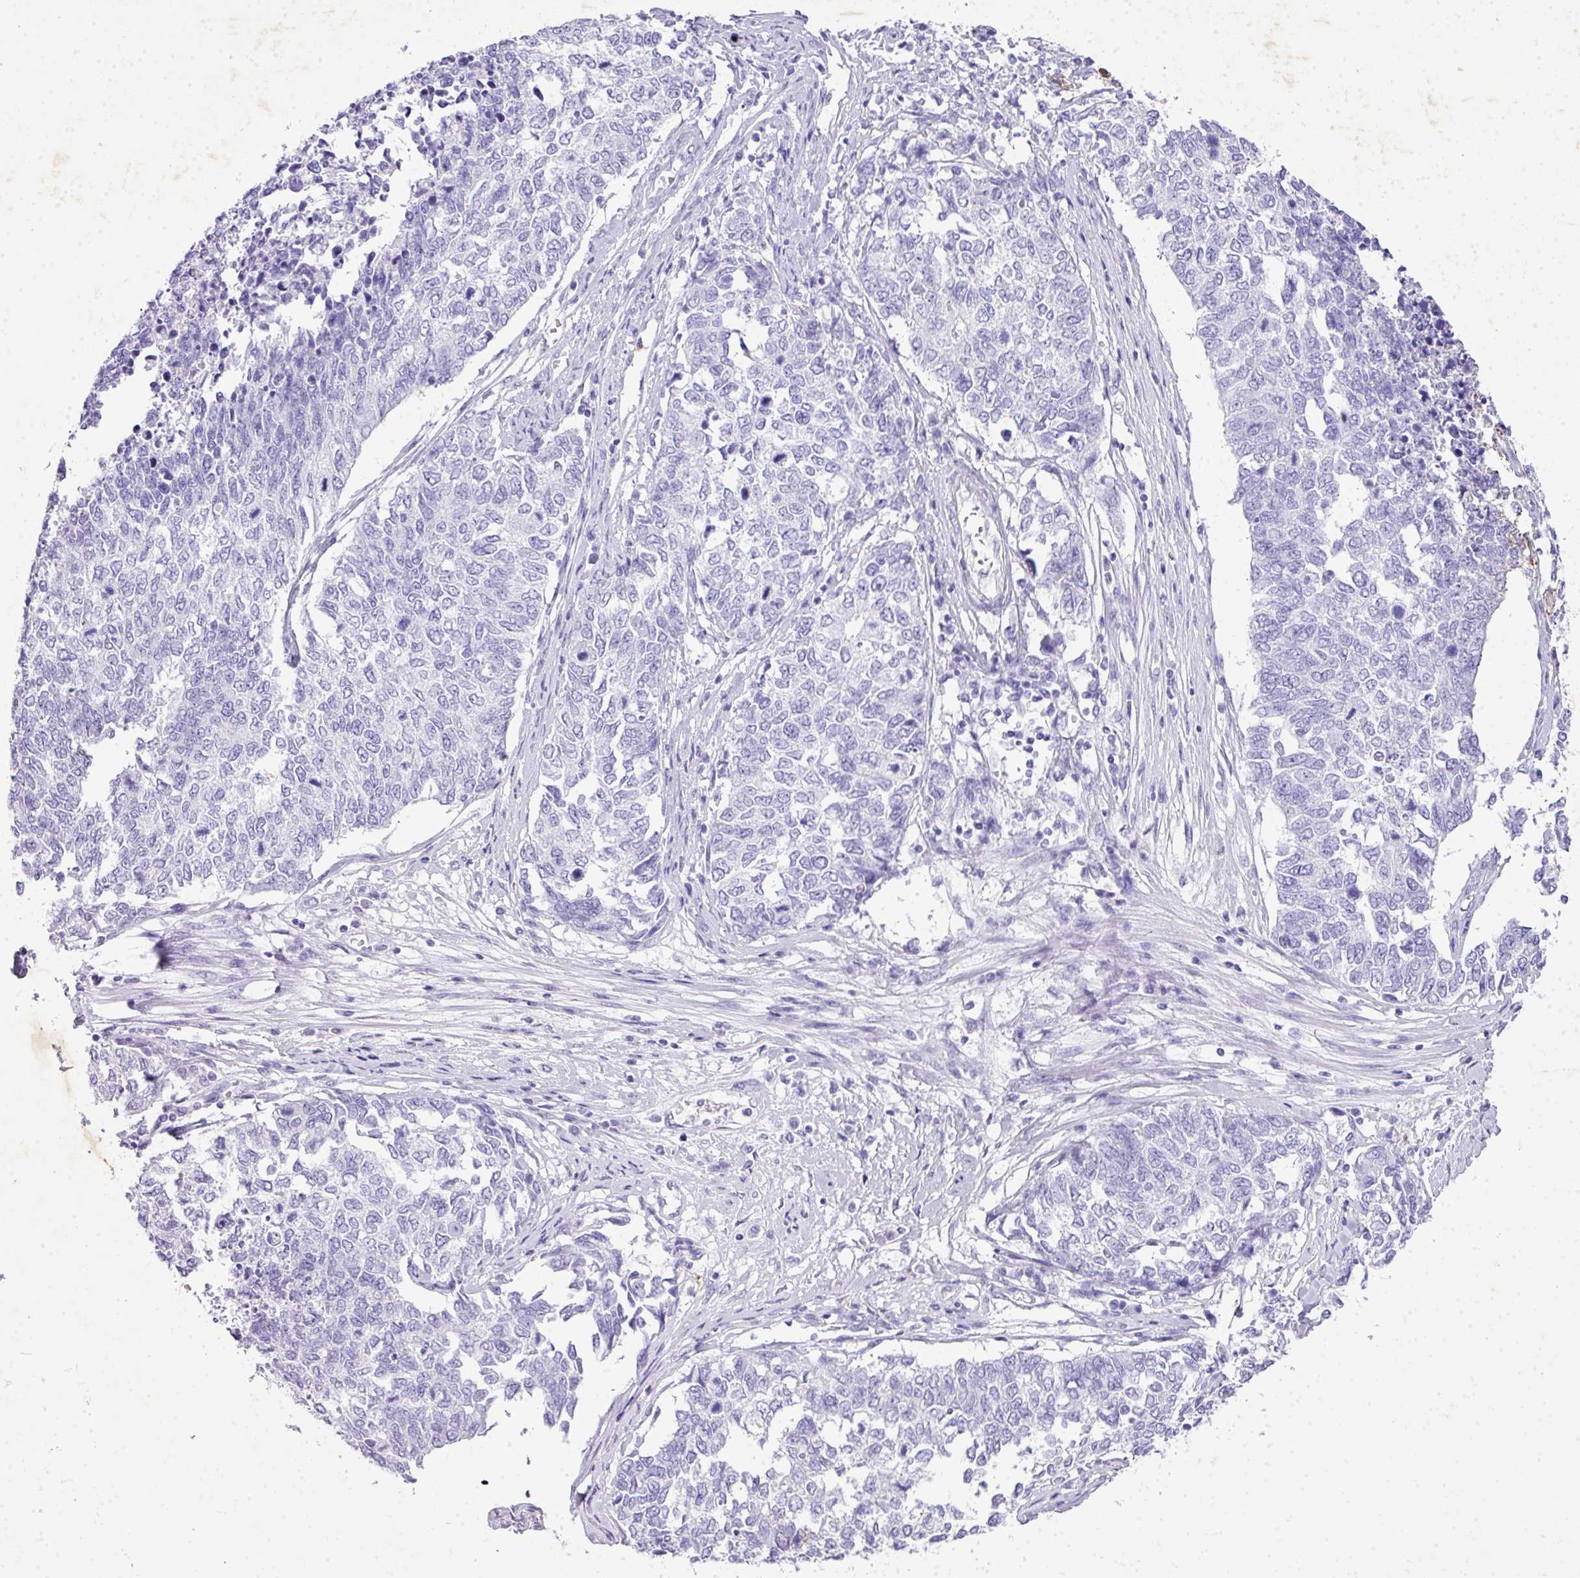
{"staining": {"intensity": "negative", "quantity": "none", "location": "none"}, "tissue": "cervical cancer", "cell_type": "Tumor cells", "image_type": "cancer", "snomed": [{"axis": "morphology", "description": "Squamous cell carcinoma, NOS"}, {"axis": "topography", "description": "Cervix"}], "caption": "Human cervical cancer (squamous cell carcinoma) stained for a protein using immunohistochemistry (IHC) shows no staining in tumor cells.", "gene": "KCNJ11", "patient": {"sex": "female", "age": 63}}